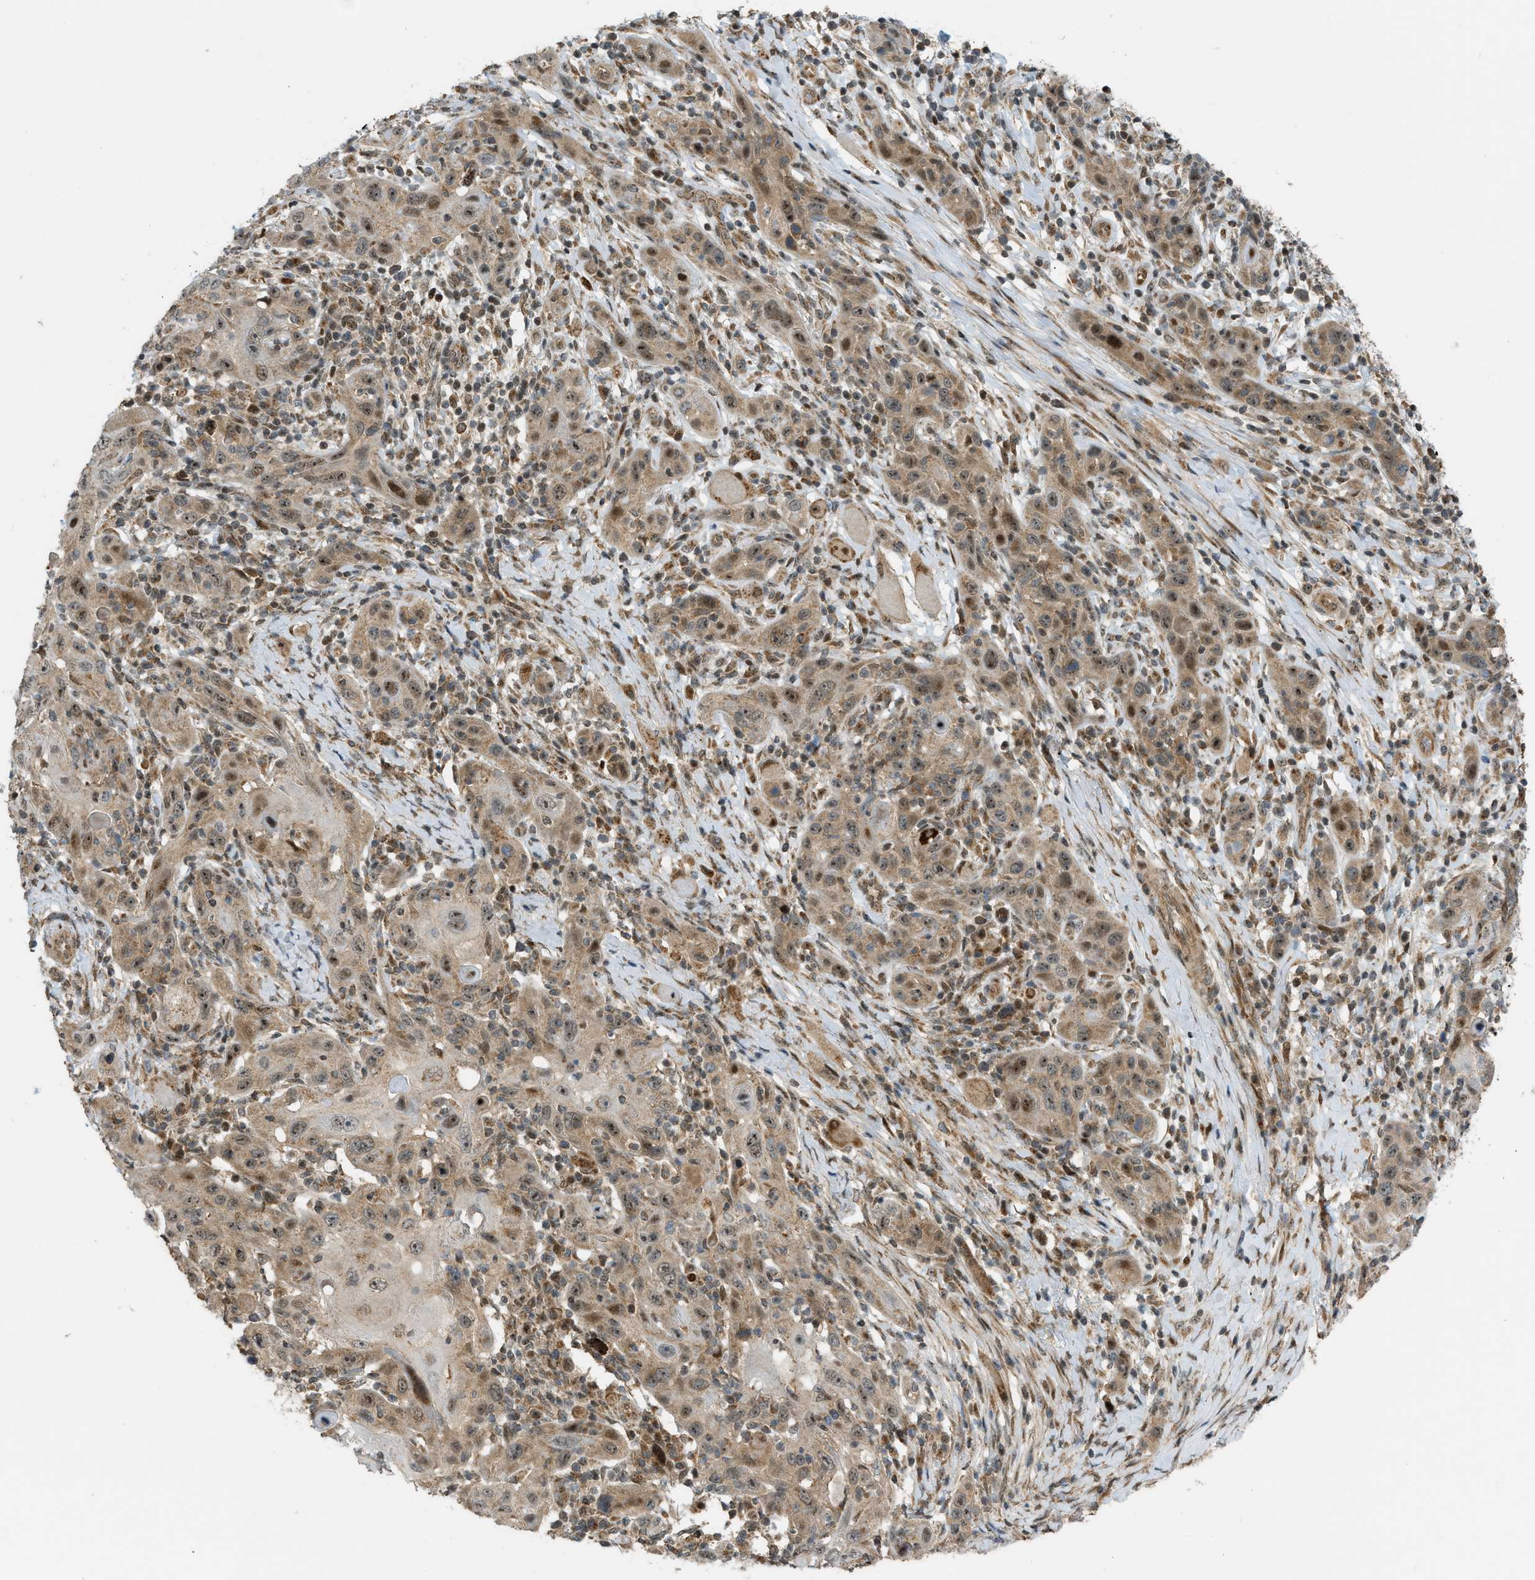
{"staining": {"intensity": "moderate", "quantity": ">75%", "location": "cytoplasmic/membranous,nuclear"}, "tissue": "skin cancer", "cell_type": "Tumor cells", "image_type": "cancer", "snomed": [{"axis": "morphology", "description": "Squamous cell carcinoma, NOS"}, {"axis": "topography", "description": "Skin"}], "caption": "Skin cancer tissue demonstrates moderate cytoplasmic/membranous and nuclear positivity in about >75% of tumor cells, visualized by immunohistochemistry.", "gene": "CCDC186", "patient": {"sex": "female", "age": 88}}